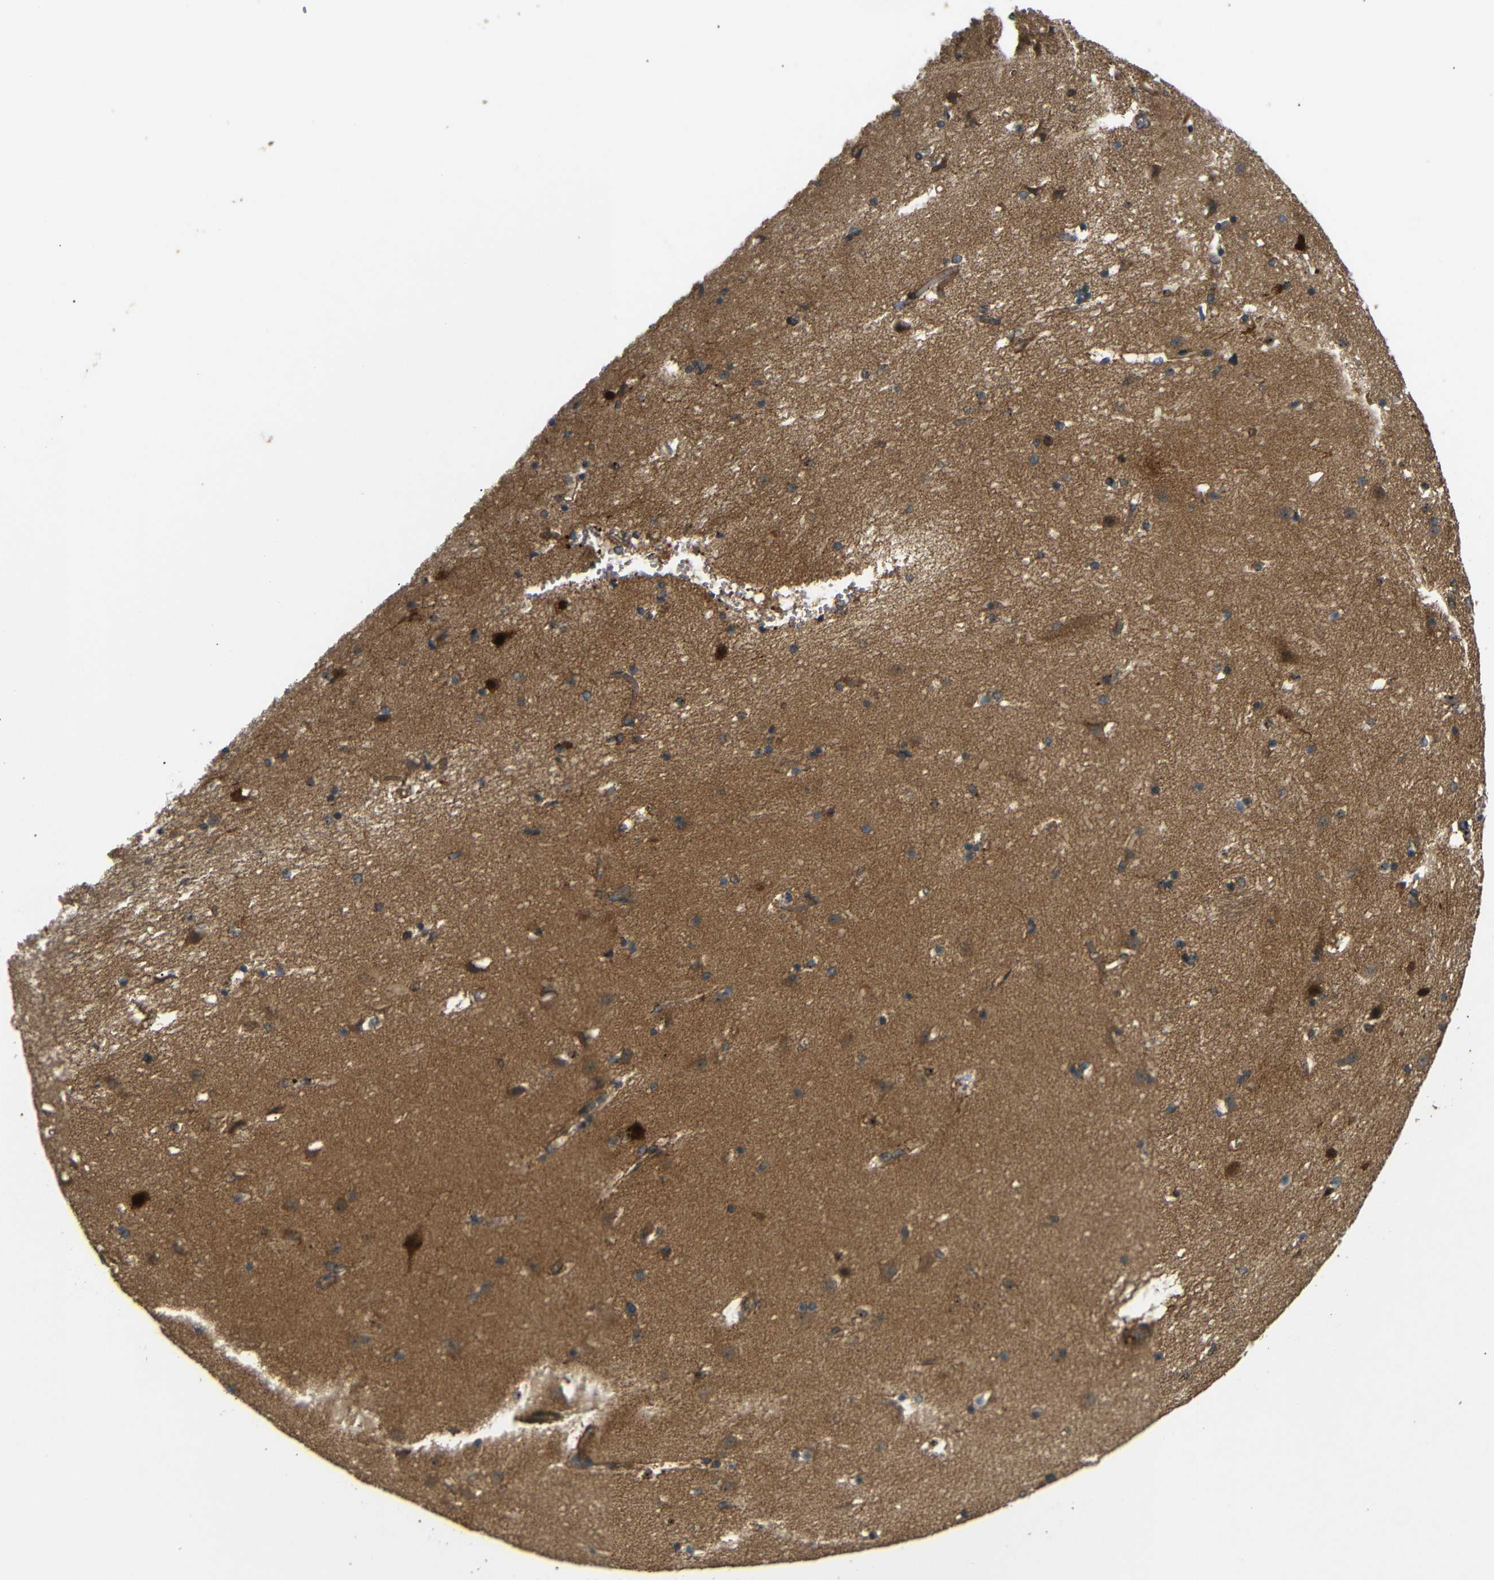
{"staining": {"intensity": "moderate", "quantity": "25%-75%", "location": "cytoplasmic/membranous"}, "tissue": "caudate", "cell_type": "Glial cells", "image_type": "normal", "snomed": [{"axis": "morphology", "description": "Normal tissue, NOS"}, {"axis": "topography", "description": "Lateral ventricle wall"}], "caption": "Glial cells show medium levels of moderate cytoplasmic/membranous positivity in about 25%-75% of cells in normal caudate. The protein of interest is stained brown, and the nuclei are stained in blue (DAB (3,3'-diaminobenzidine) IHC with brightfield microscopy, high magnification).", "gene": "EPHB2", "patient": {"sex": "male", "age": 45}}